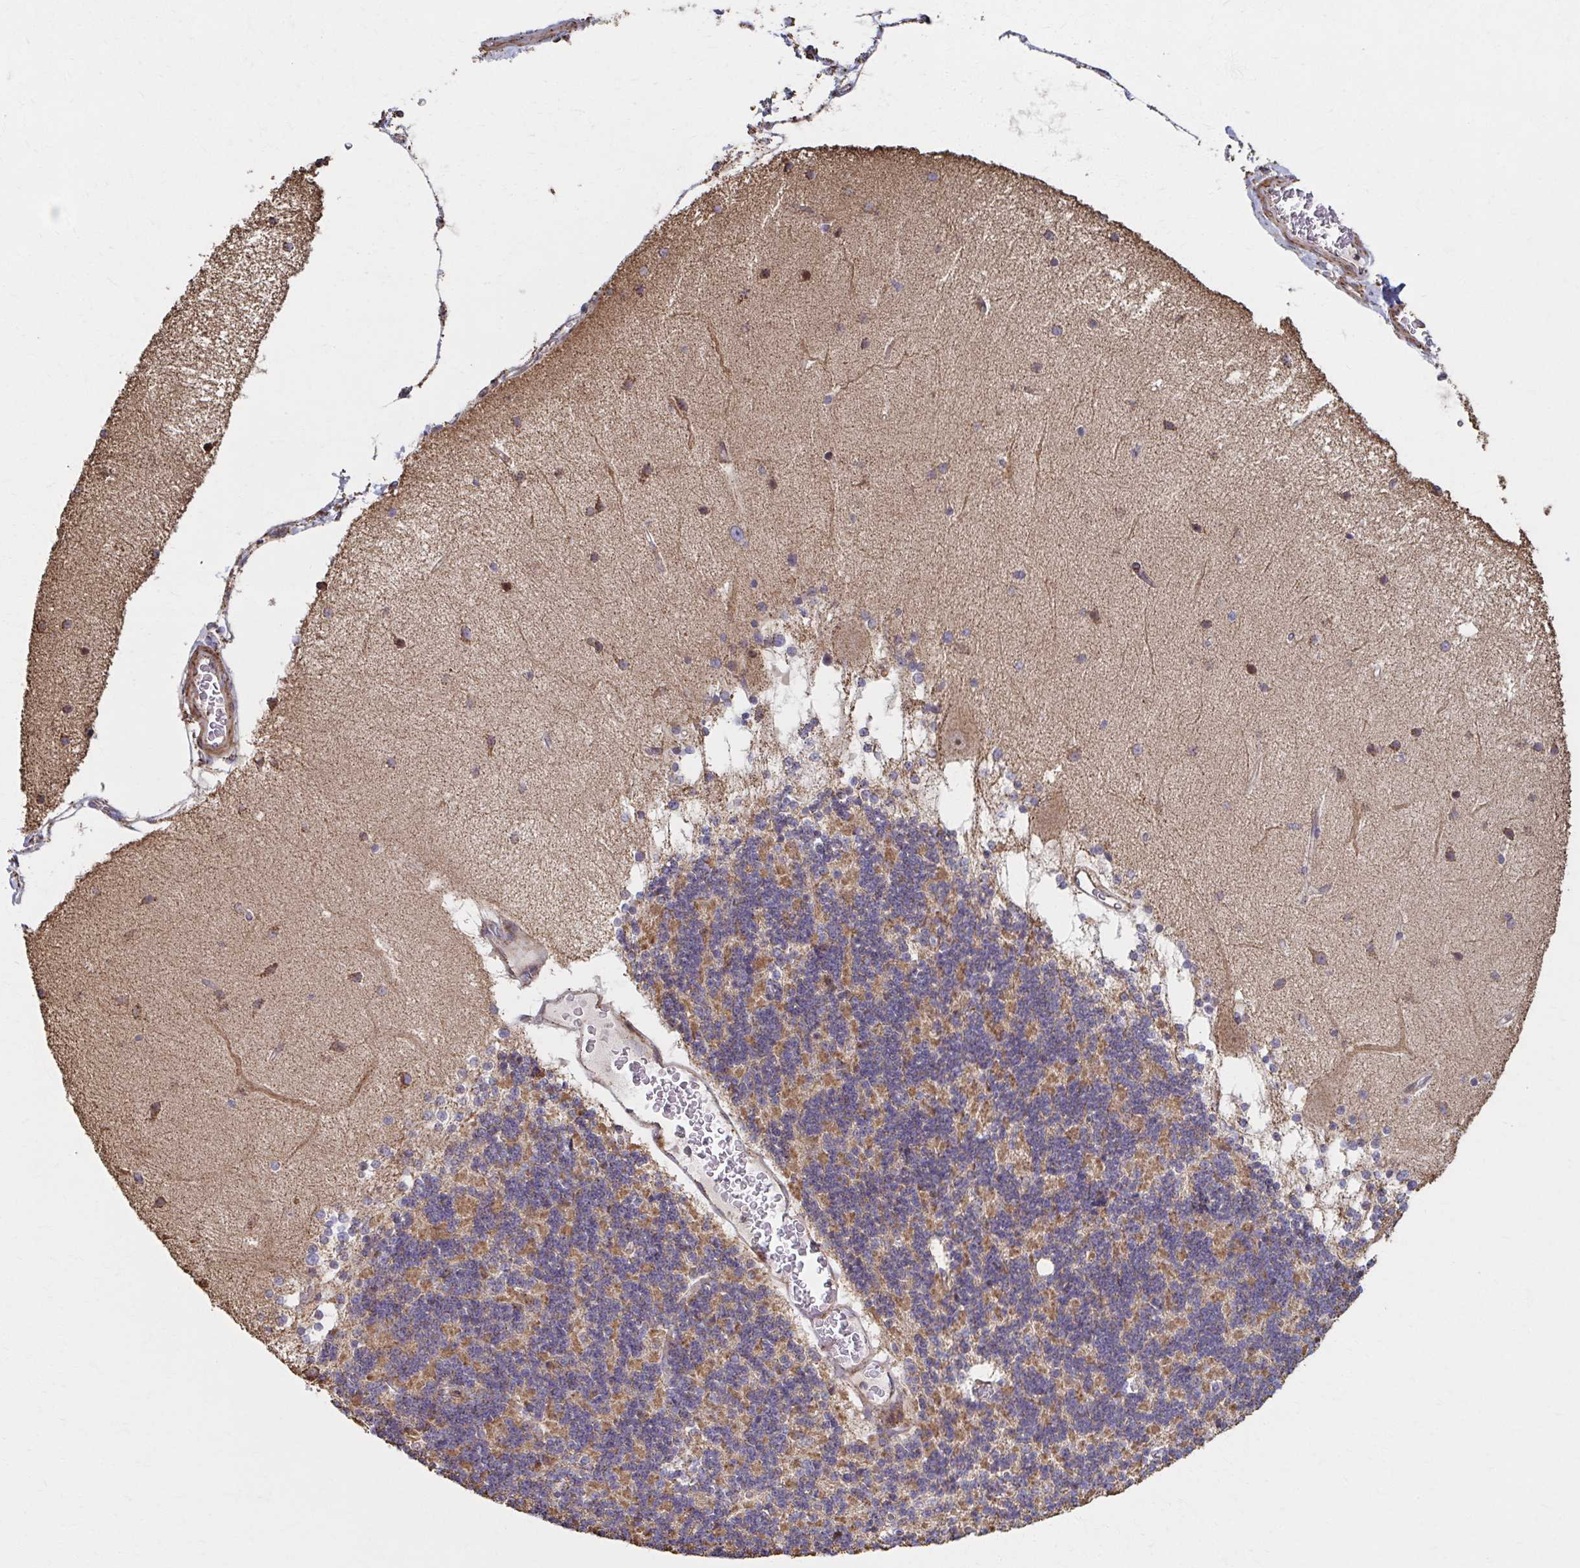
{"staining": {"intensity": "moderate", "quantity": ">75%", "location": "cytoplasmic/membranous"}, "tissue": "cerebellum", "cell_type": "Cells in granular layer", "image_type": "normal", "snomed": [{"axis": "morphology", "description": "Normal tissue, NOS"}, {"axis": "topography", "description": "Cerebellum"}], "caption": "This is a histology image of IHC staining of normal cerebellum, which shows moderate expression in the cytoplasmic/membranous of cells in granular layer.", "gene": "SAT1", "patient": {"sex": "female", "age": 54}}